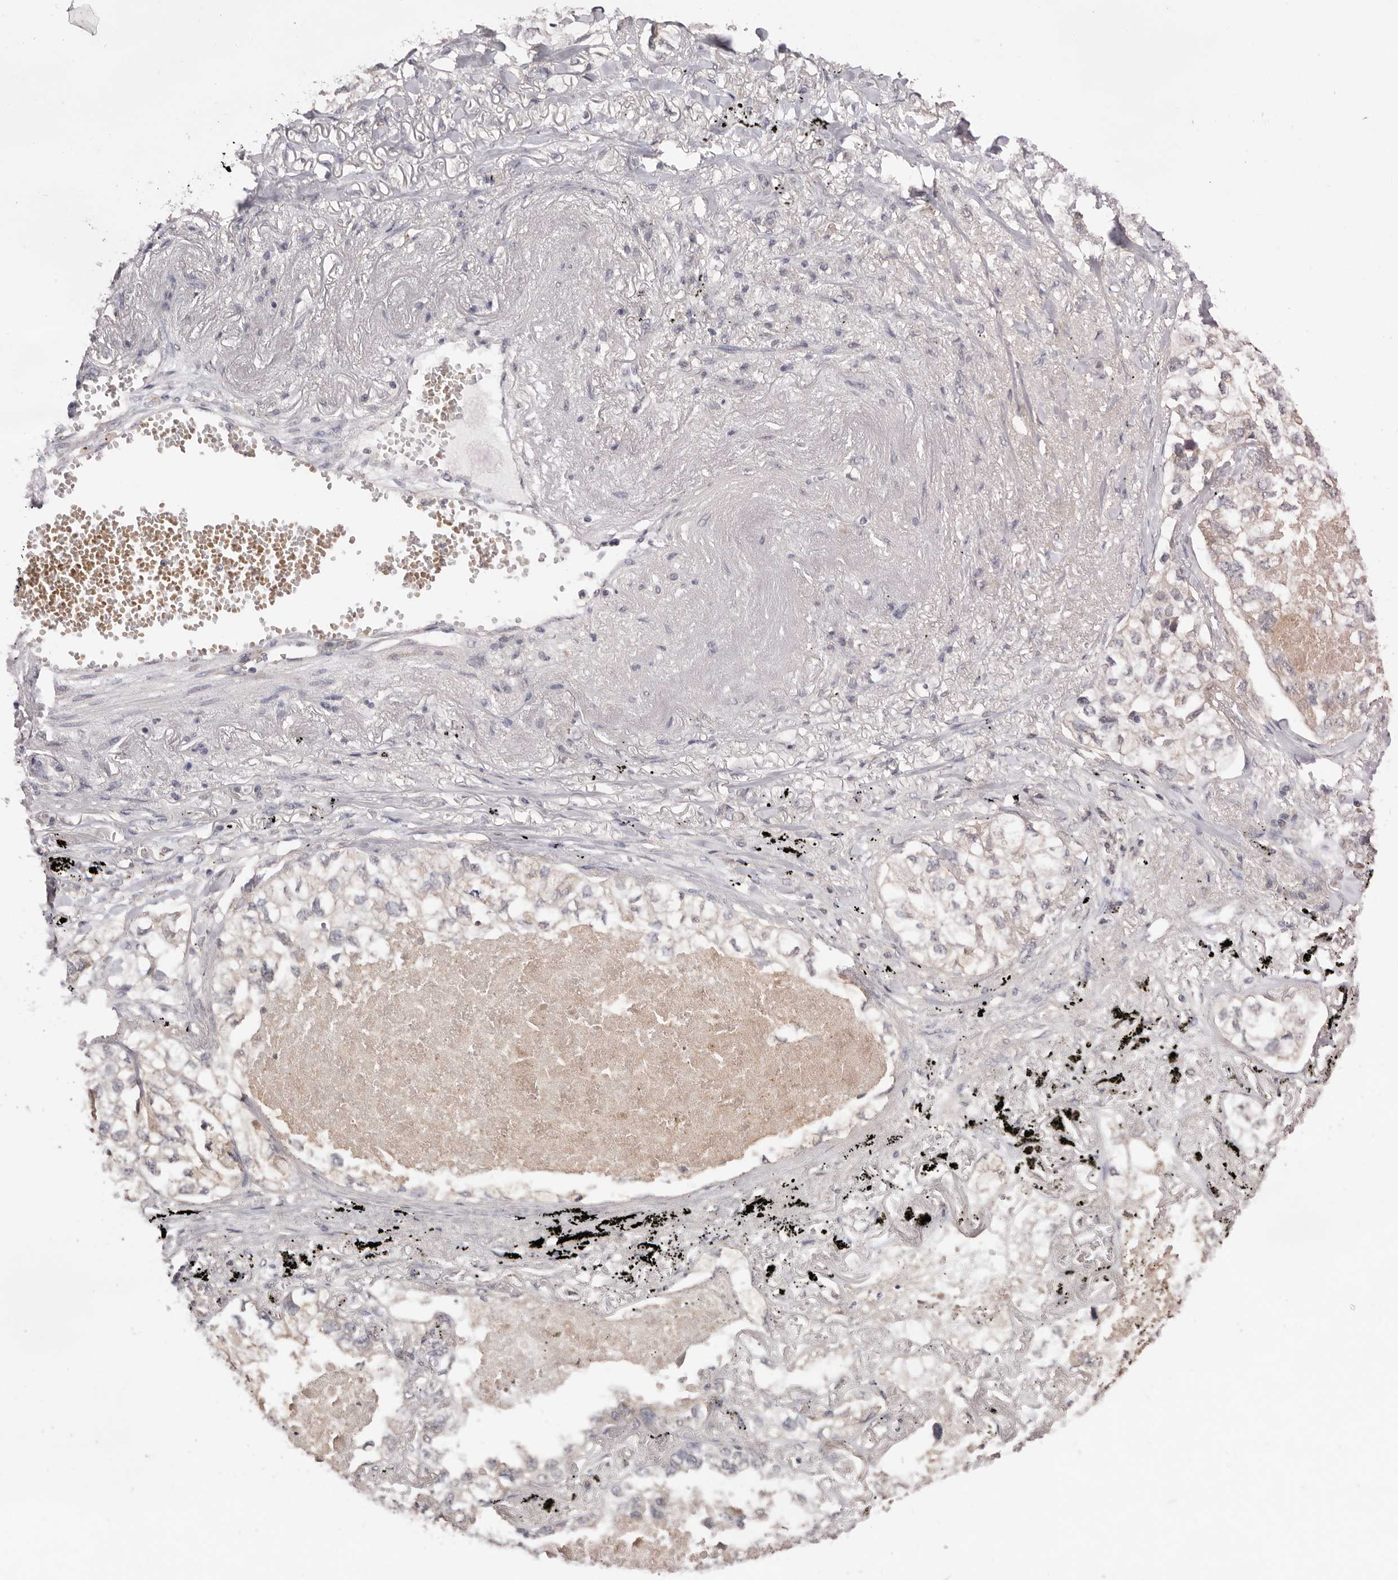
{"staining": {"intensity": "negative", "quantity": "none", "location": "none"}, "tissue": "lung cancer", "cell_type": "Tumor cells", "image_type": "cancer", "snomed": [{"axis": "morphology", "description": "Adenocarcinoma, NOS"}, {"axis": "topography", "description": "Lung"}], "caption": "Tumor cells show no significant expression in lung adenocarcinoma.", "gene": "DOP1A", "patient": {"sex": "male", "age": 65}}